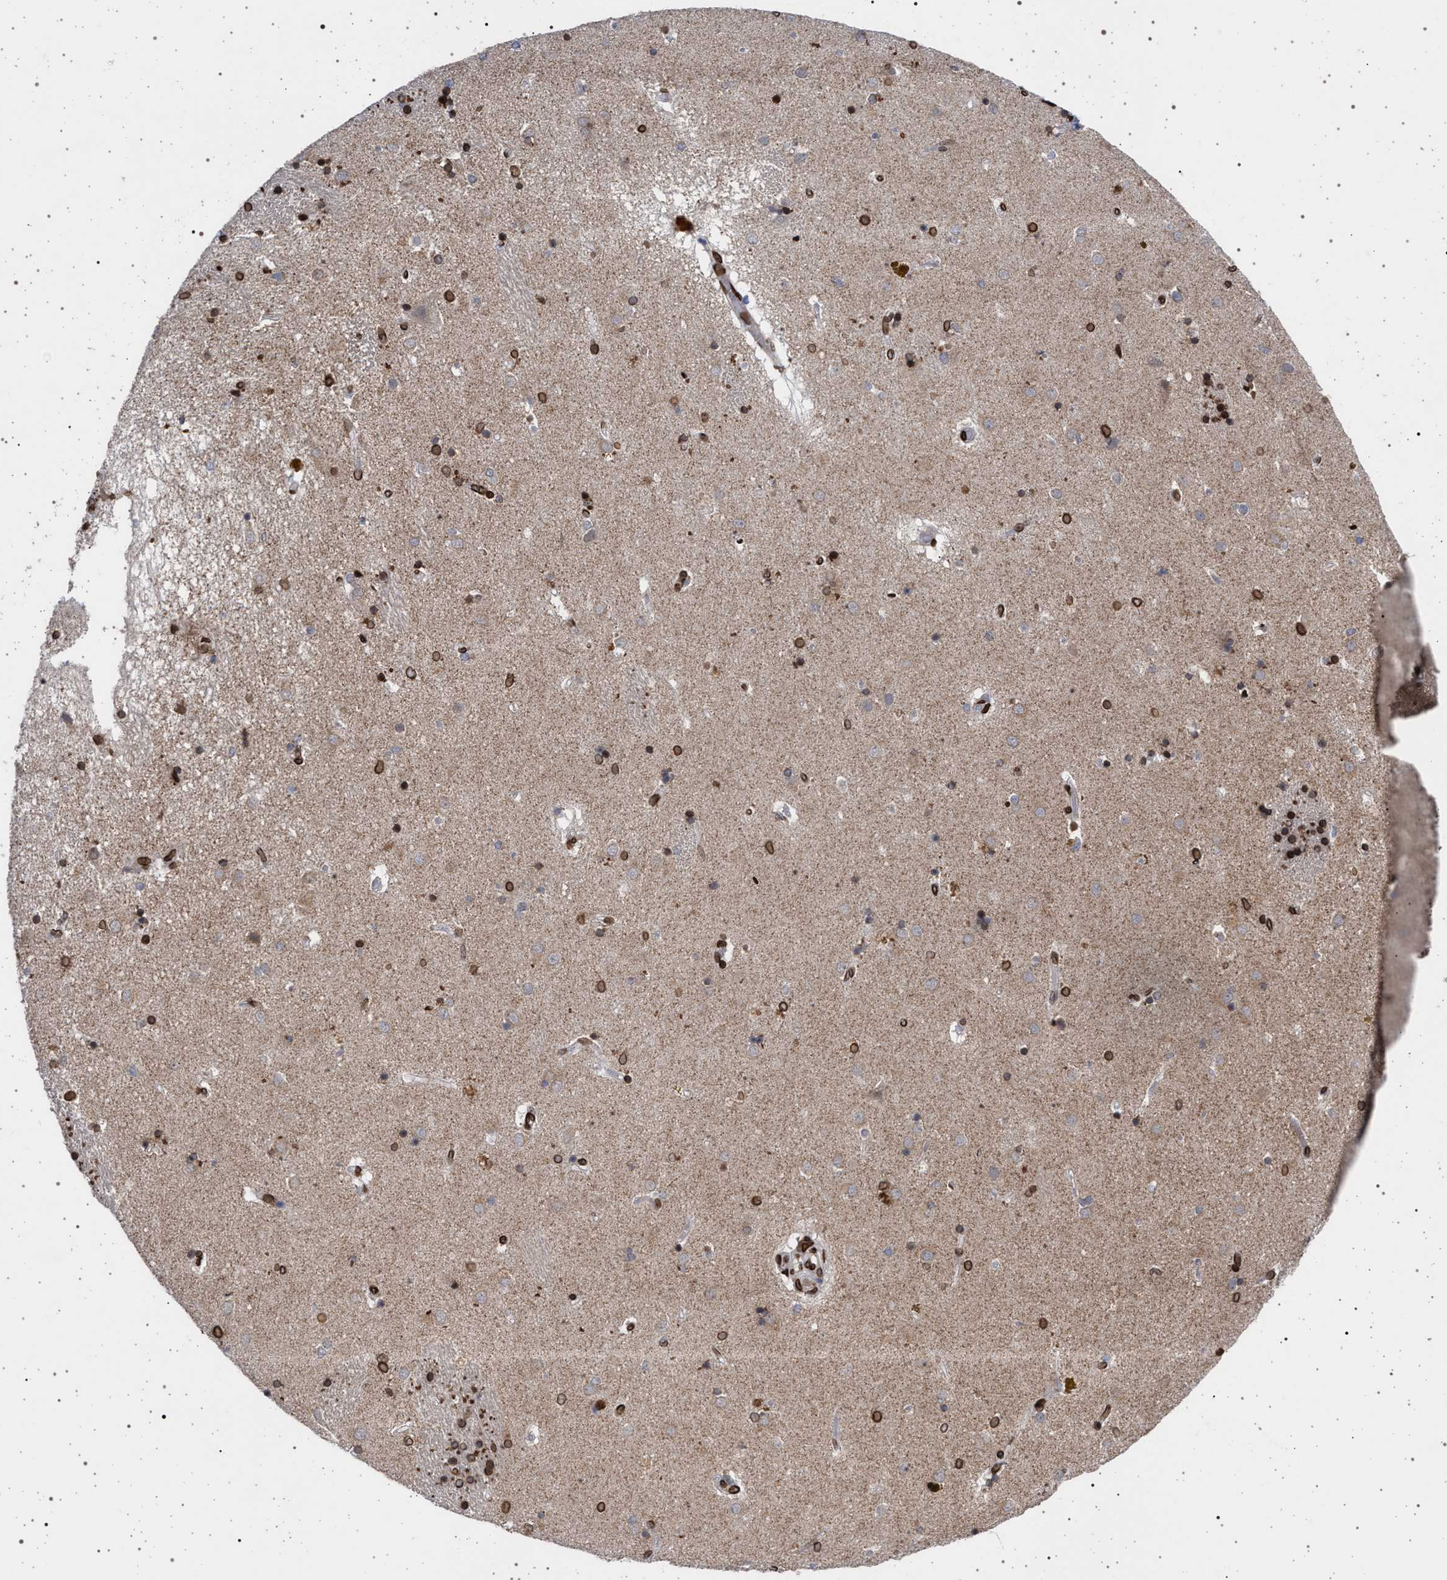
{"staining": {"intensity": "moderate", "quantity": "25%-75%", "location": "cytoplasmic/membranous,nuclear"}, "tissue": "caudate", "cell_type": "Glial cells", "image_type": "normal", "snomed": [{"axis": "morphology", "description": "Normal tissue, NOS"}, {"axis": "topography", "description": "Lateral ventricle wall"}], "caption": "Immunohistochemical staining of unremarkable caudate reveals medium levels of moderate cytoplasmic/membranous,nuclear positivity in approximately 25%-75% of glial cells. Immunohistochemistry (ihc) stains the protein of interest in brown and the nuclei are stained blue.", "gene": "ING2", "patient": {"sex": "male", "age": 70}}